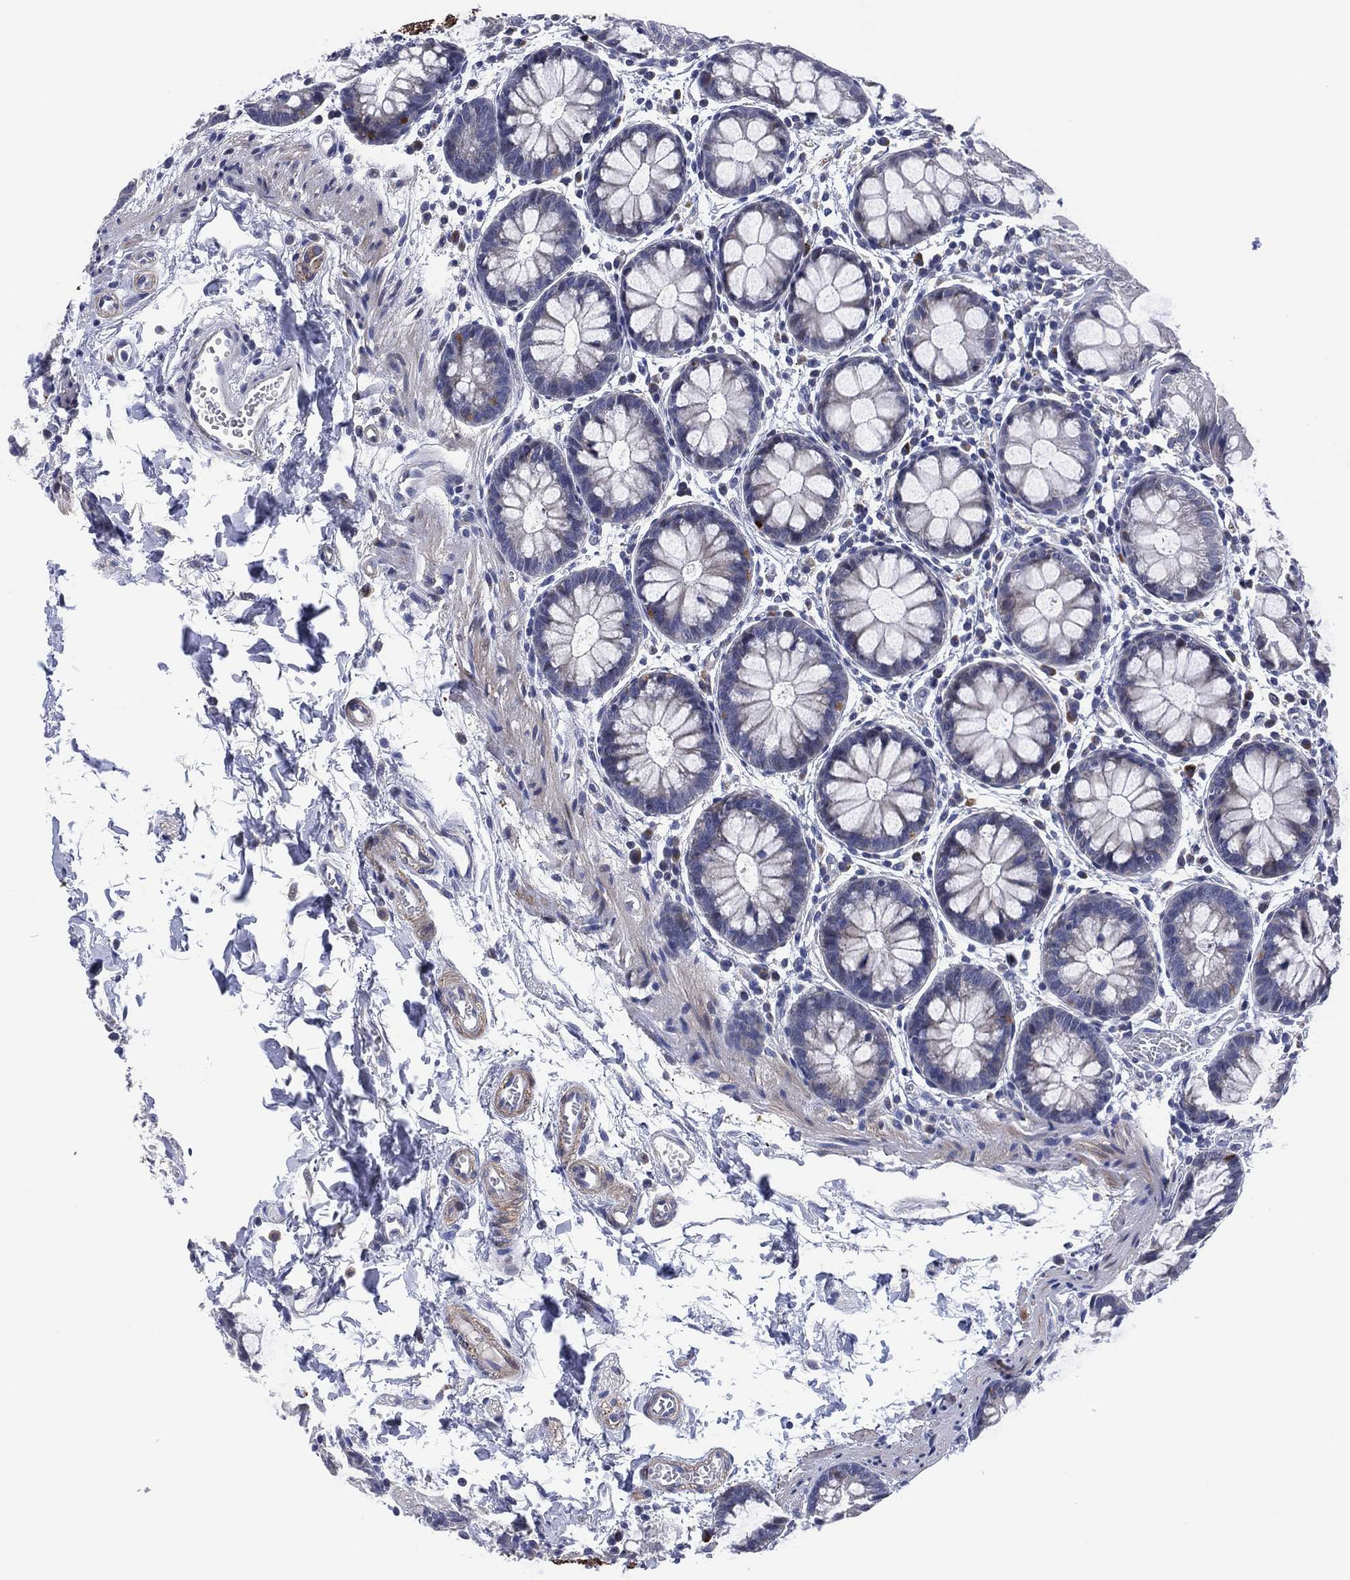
{"staining": {"intensity": "negative", "quantity": "none", "location": "none"}, "tissue": "rectum", "cell_type": "Glandular cells", "image_type": "normal", "snomed": [{"axis": "morphology", "description": "Normal tissue, NOS"}, {"axis": "topography", "description": "Rectum"}], "caption": "Protein analysis of normal rectum reveals no significant expression in glandular cells. (DAB (3,3'-diaminobenzidine) IHC visualized using brightfield microscopy, high magnification).", "gene": "CLIP3", "patient": {"sex": "male", "age": 57}}